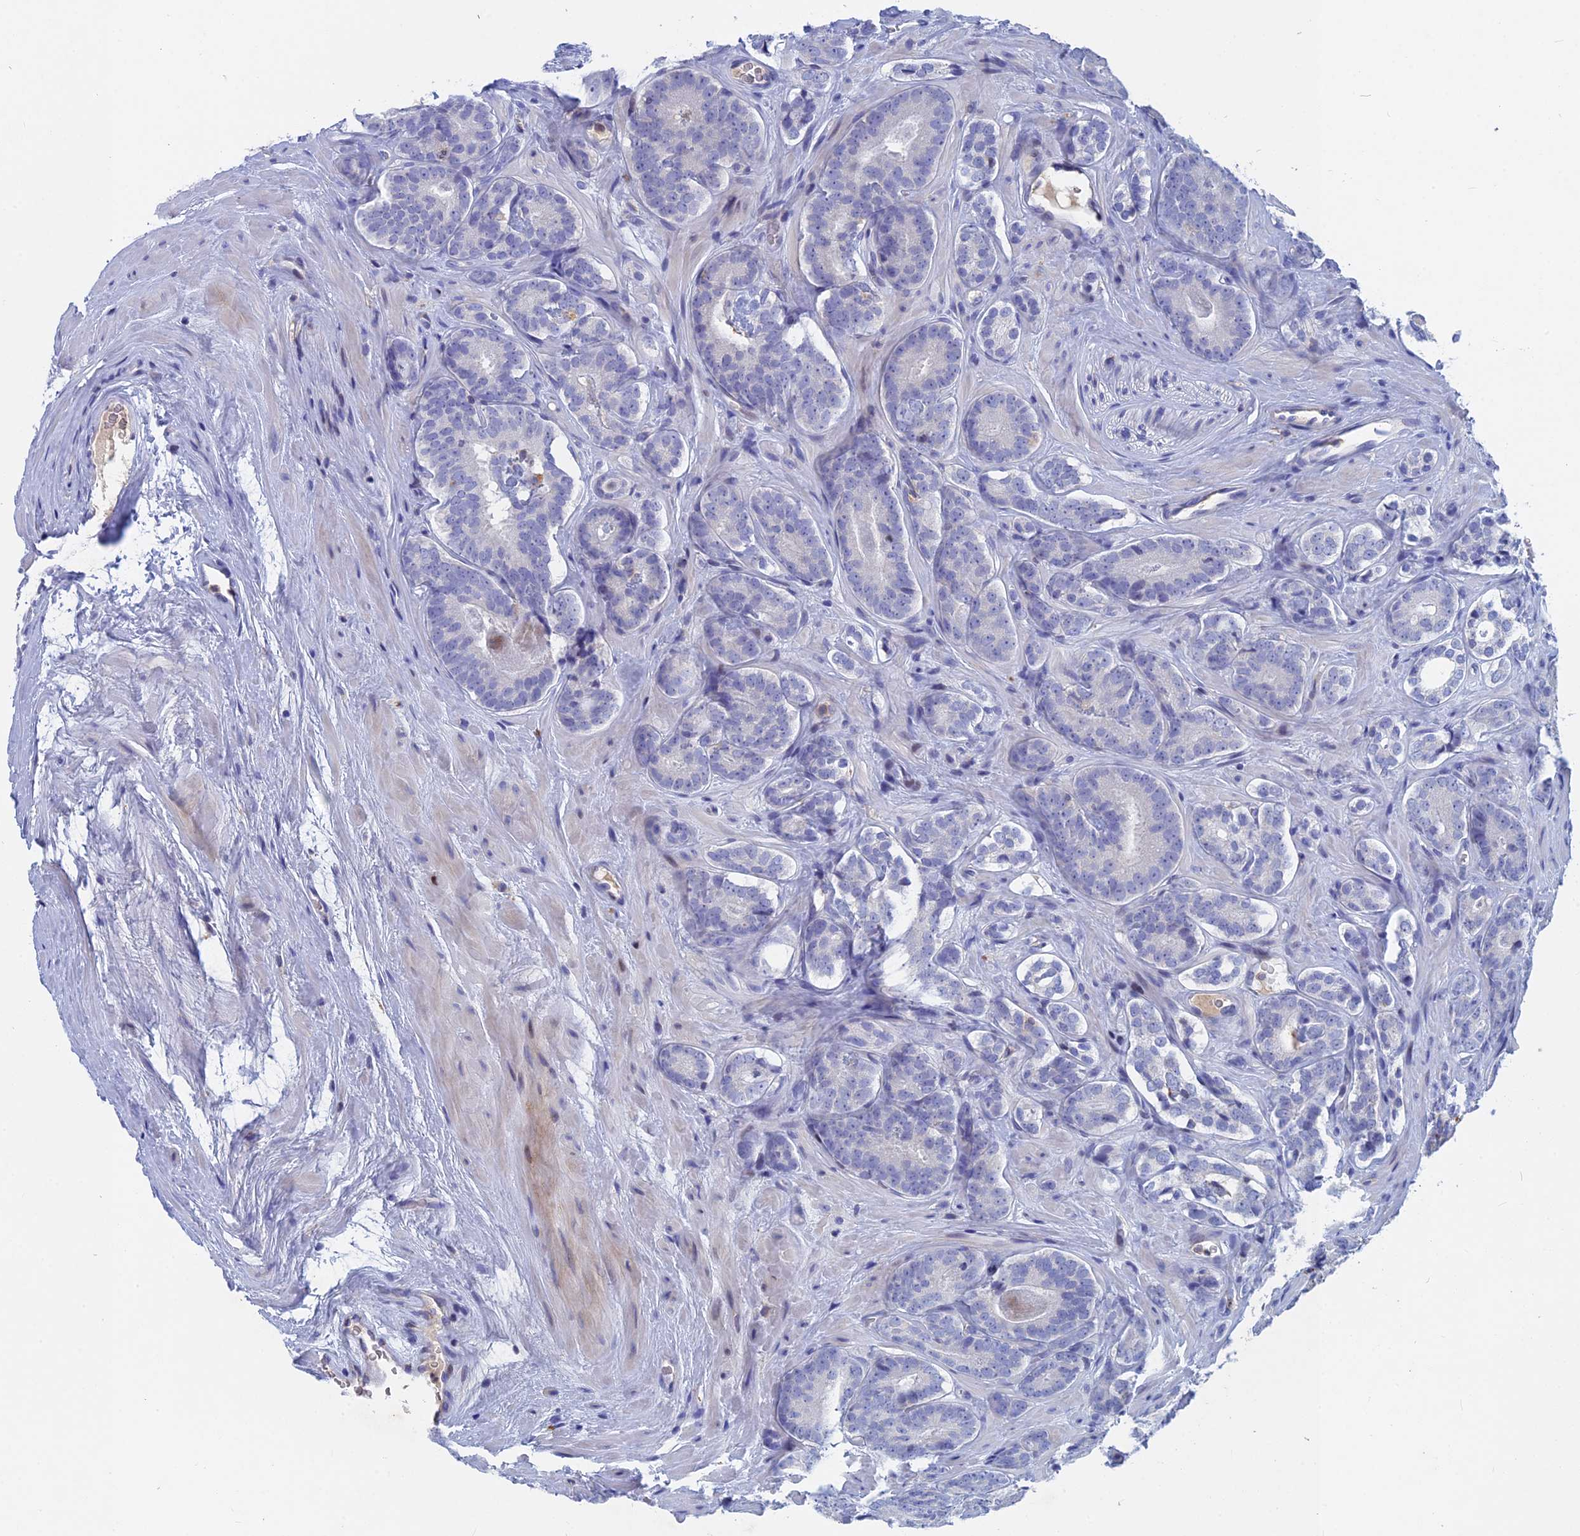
{"staining": {"intensity": "negative", "quantity": "none", "location": "none"}, "tissue": "prostate cancer", "cell_type": "Tumor cells", "image_type": "cancer", "snomed": [{"axis": "morphology", "description": "Adenocarcinoma, High grade"}, {"axis": "topography", "description": "Prostate"}], "caption": "Immunohistochemistry (IHC) photomicrograph of high-grade adenocarcinoma (prostate) stained for a protein (brown), which shows no expression in tumor cells.", "gene": "ACP7", "patient": {"sex": "male", "age": 63}}